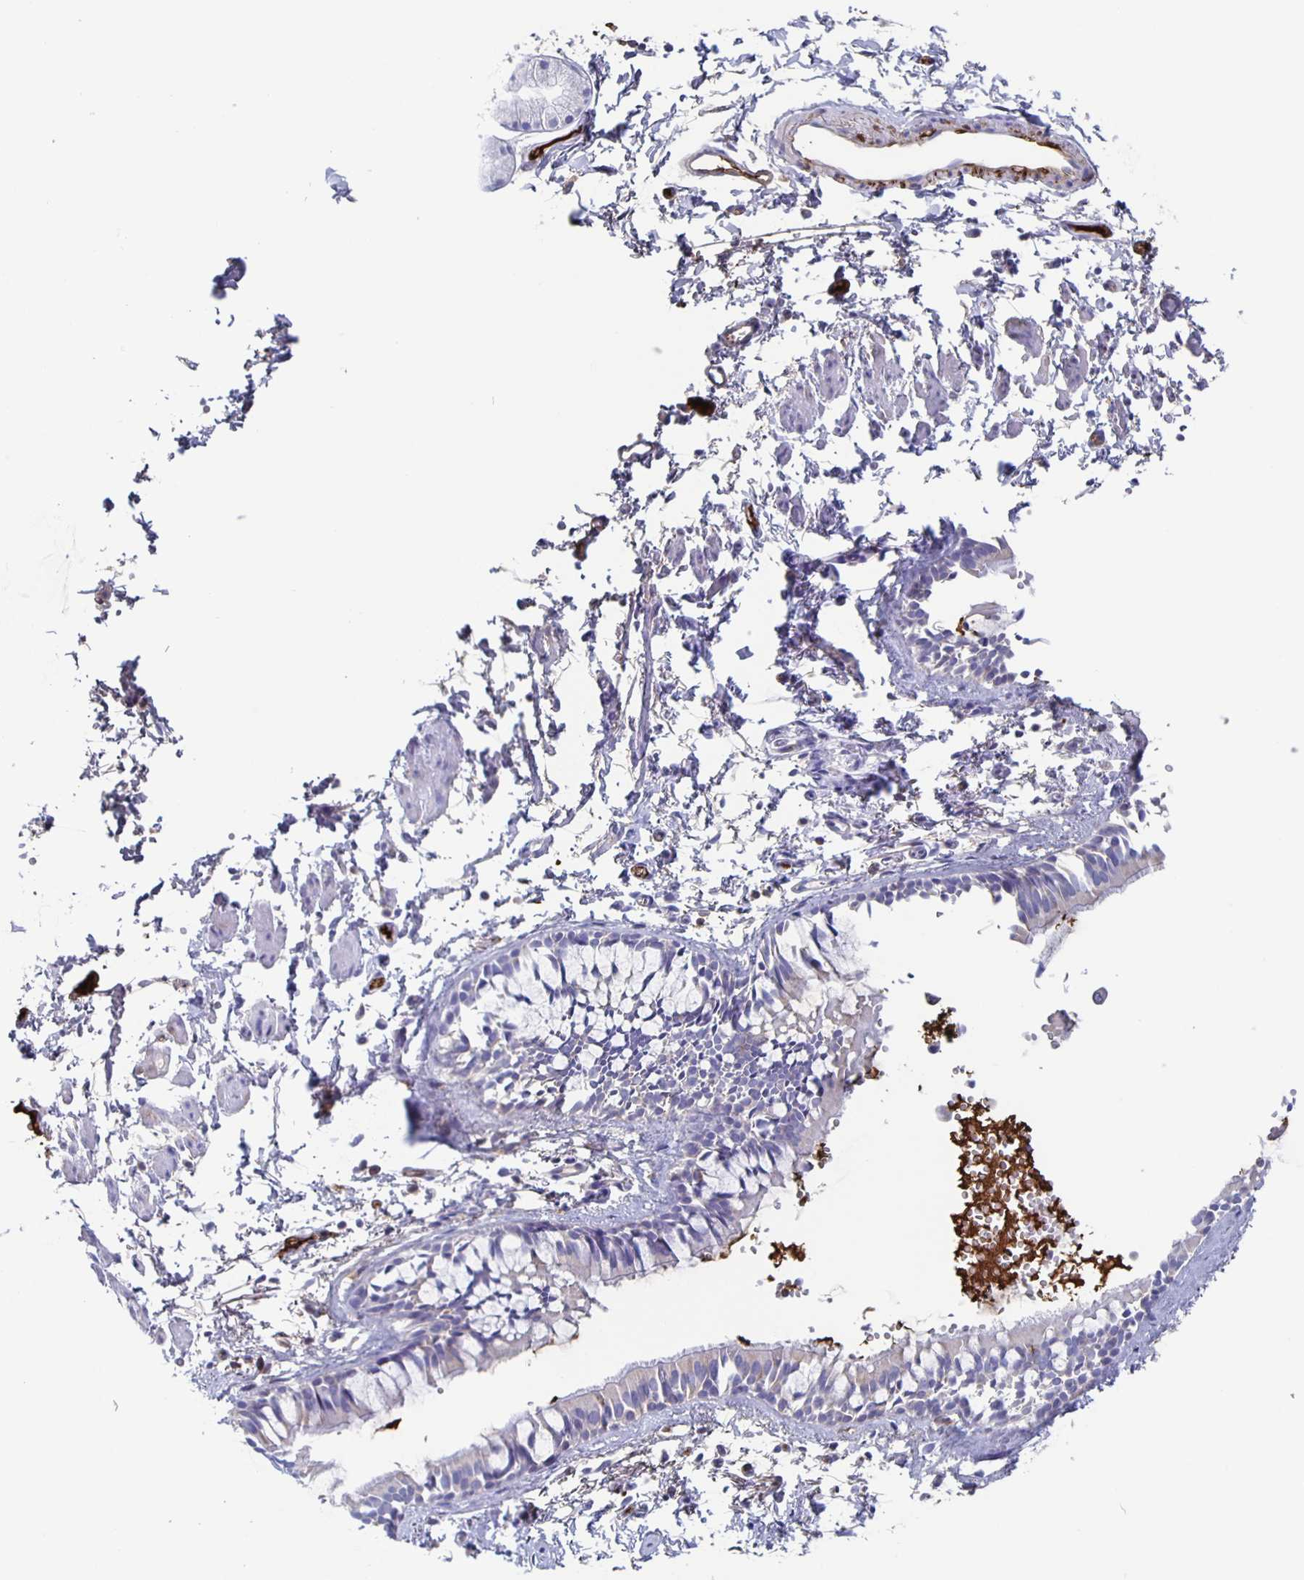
{"staining": {"intensity": "negative", "quantity": "none", "location": "none"}, "tissue": "bronchus", "cell_type": "Respiratory epithelial cells", "image_type": "normal", "snomed": [{"axis": "morphology", "description": "Normal tissue, NOS"}, {"axis": "topography", "description": "Bronchus"}], "caption": "Human bronchus stained for a protein using immunohistochemistry (IHC) shows no positivity in respiratory epithelial cells.", "gene": "FGA", "patient": {"sex": "female", "age": 59}}